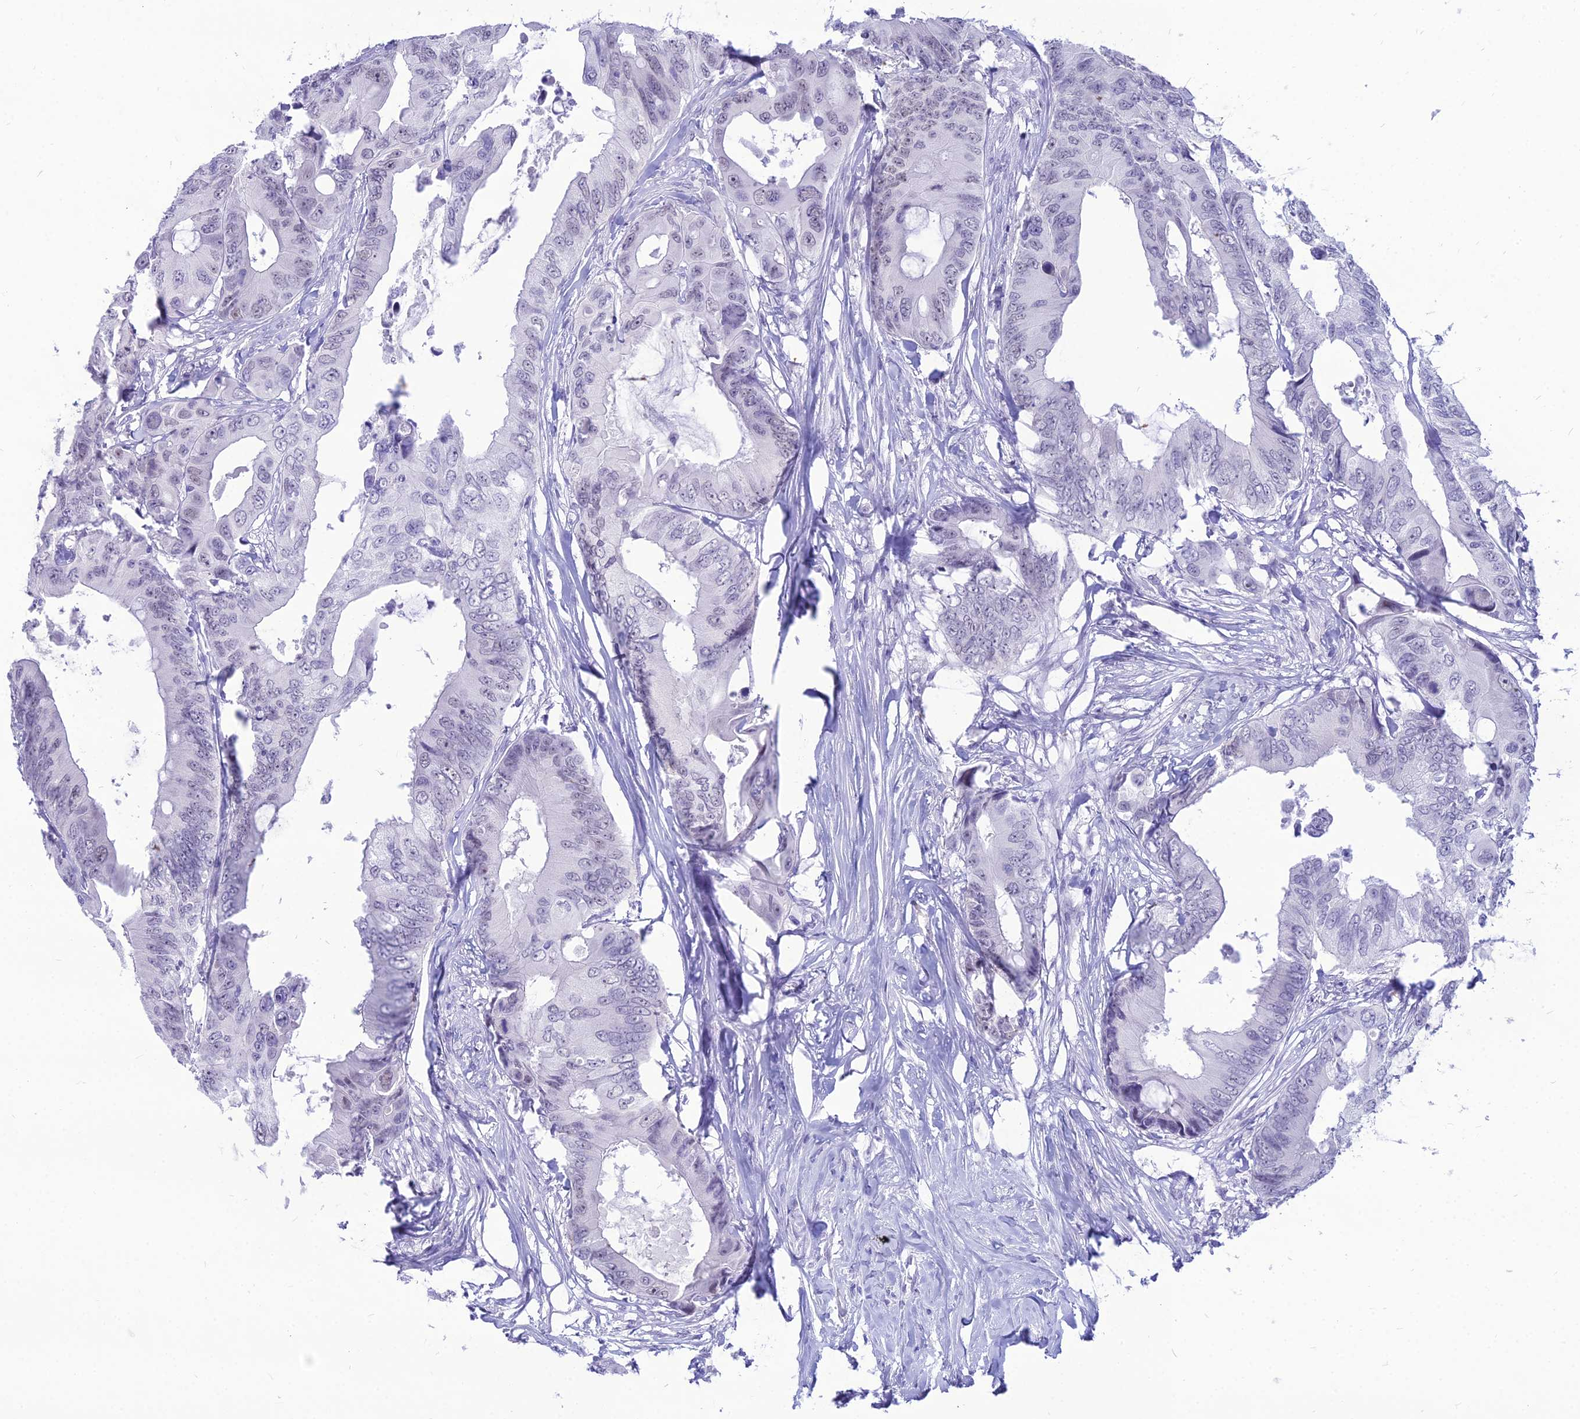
{"staining": {"intensity": "weak", "quantity": "<25%", "location": "nuclear"}, "tissue": "colorectal cancer", "cell_type": "Tumor cells", "image_type": "cancer", "snomed": [{"axis": "morphology", "description": "Adenocarcinoma, NOS"}, {"axis": "topography", "description": "Colon"}], "caption": "This is a image of immunohistochemistry (IHC) staining of colorectal cancer (adenocarcinoma), which shows no expression in tumor cells.", "gene": "DHX40", "patient": {"sex": "male", "age": 71}}